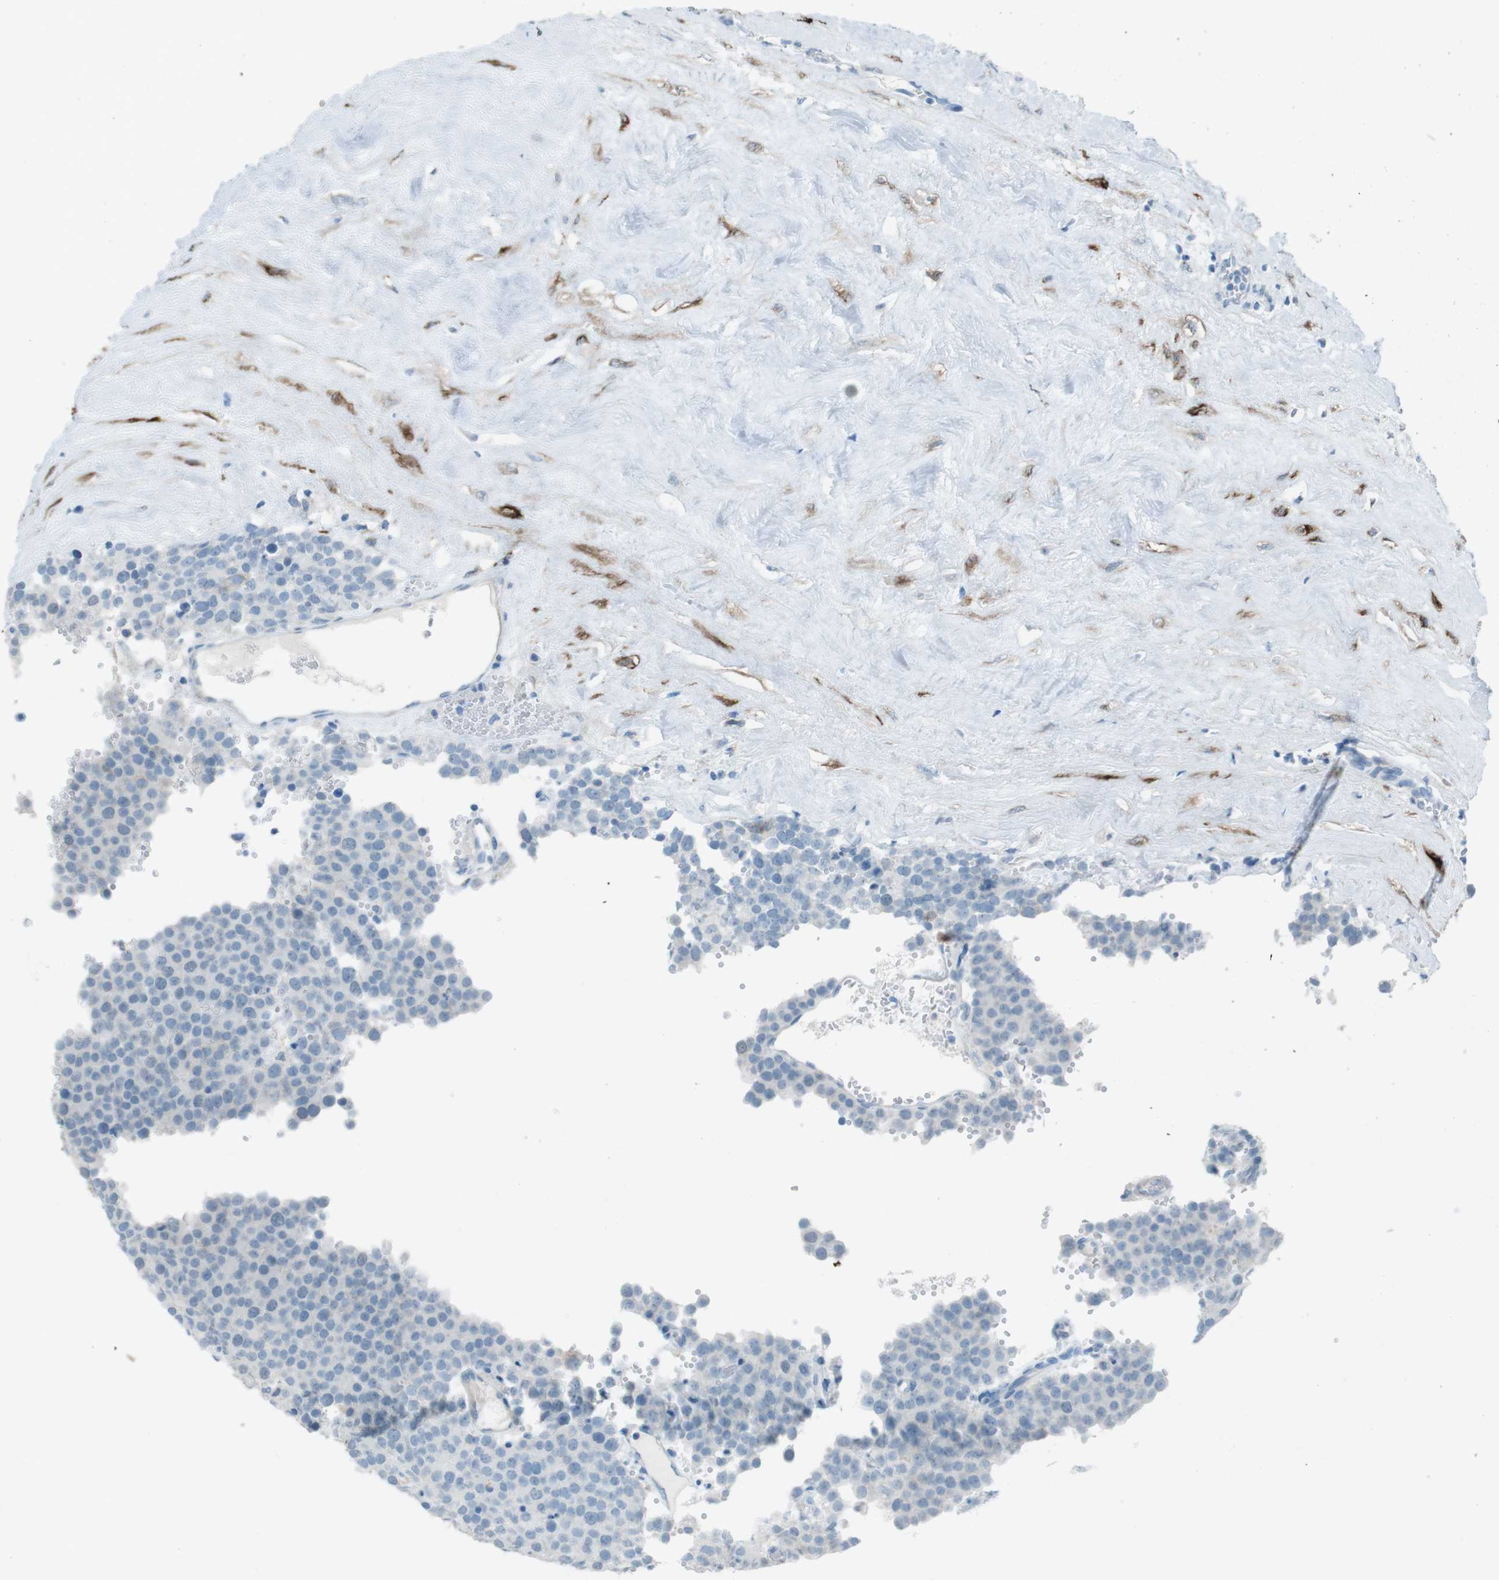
{"staining": {"intensity": "negative", "quantity": "none", "location": "none"}, "tissue": "testis cancer", "cell_type": "Tumor cells", "image_type": "cancer", "snomed": [{"axis": "morphology", "description": "Normal tissue, NOS"}, {"axis": "morphology", "description": "Seminoma, NOS"}, {"axis": "topography", "description": "Testis"}], "caption": "Human seminoma (testis) stained for a protein using IHC exhibits no positivity in tumor cells.", "gene": "TUBB2A", "patient": {"sex": "male", "age": 71}}